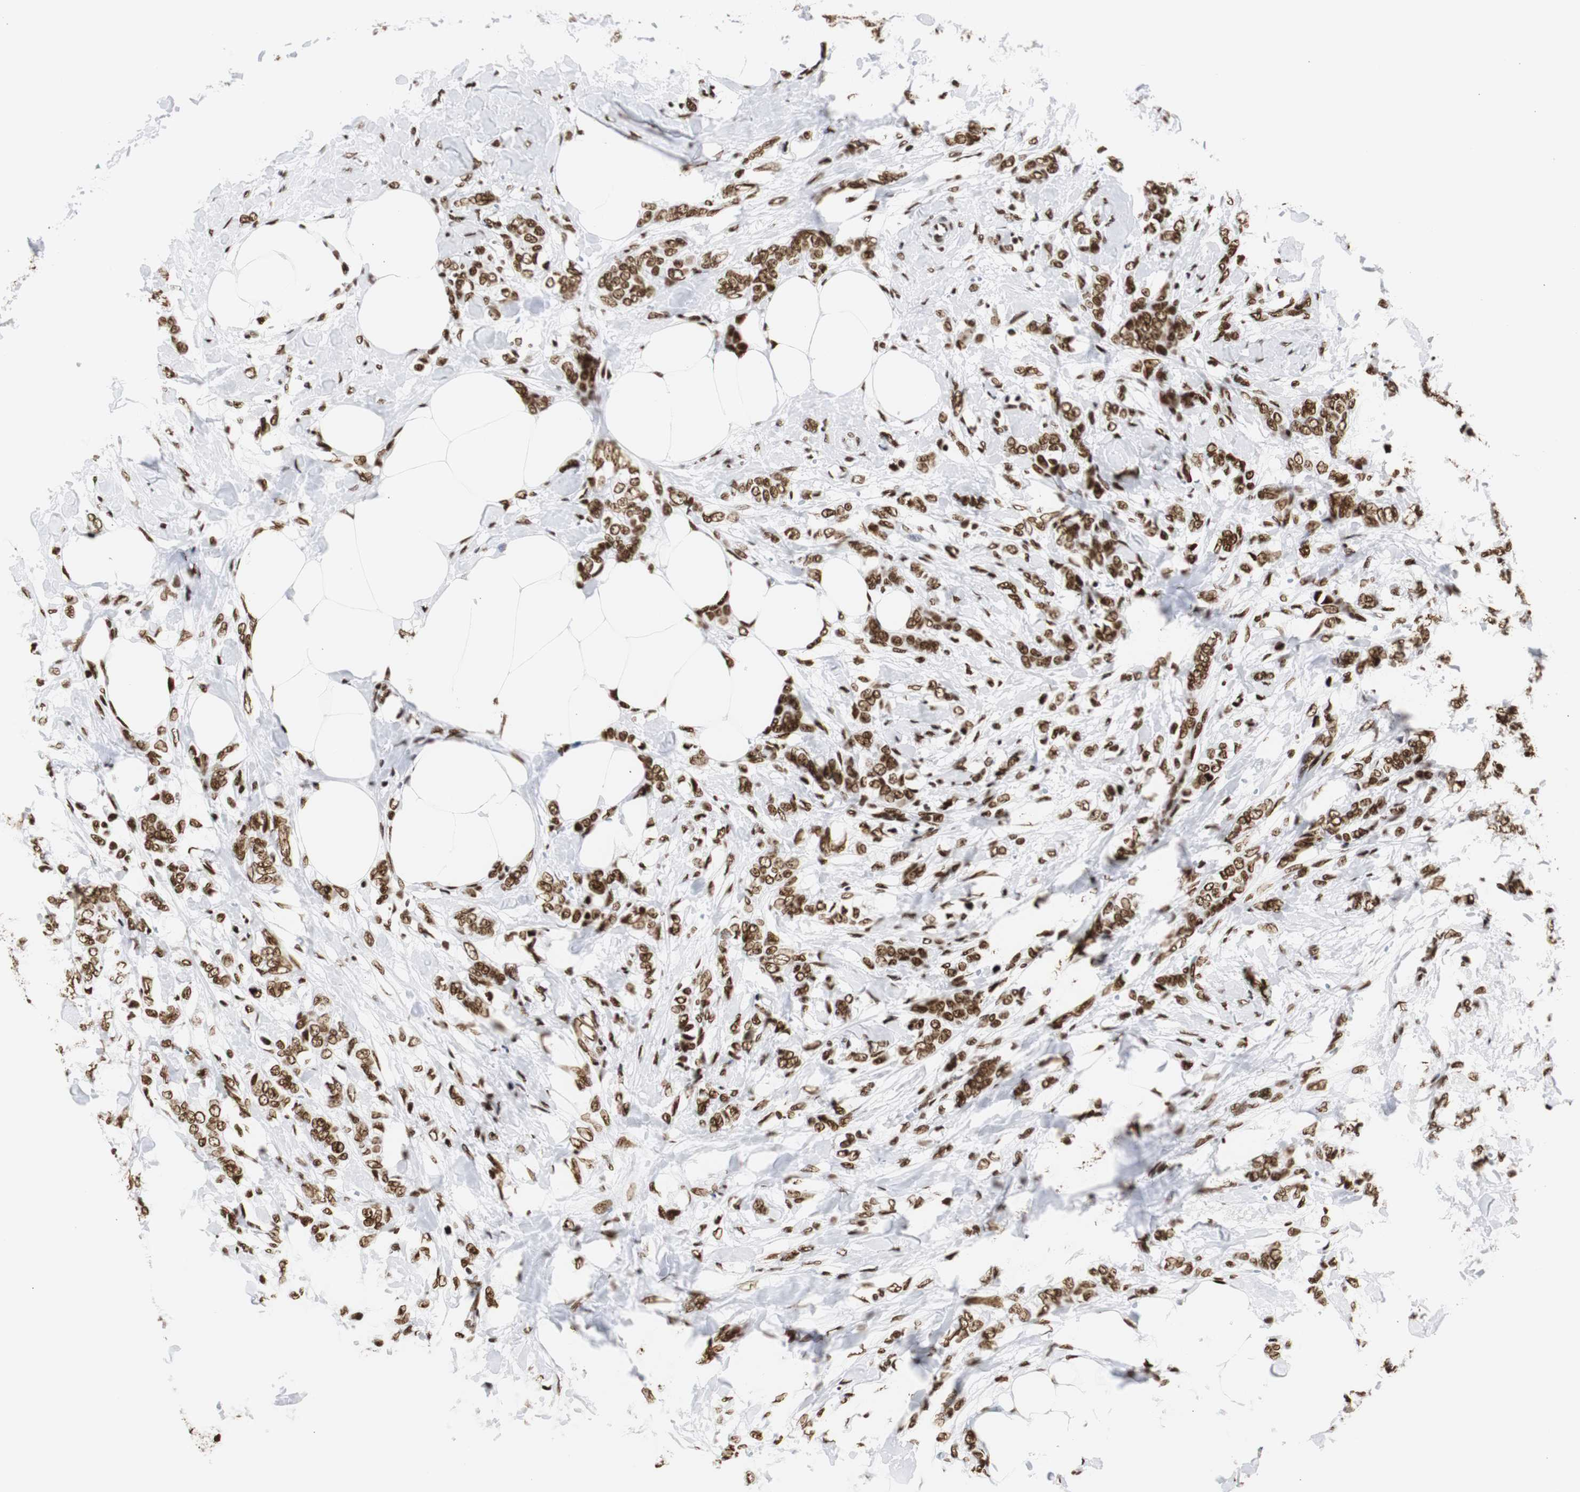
{"staining": {"intensity": "strong", "quantity": ">75%", "location": "nuclear"}, "tissue": "breast cancer", "cell_type": "Tumor cells", "image_type": "cancer", "snomed": [{"axis": "morphology", "description": "Lobular carcinoma, in situ"}, {"axis": "morphology", "description": "Lobular carcinoma"}, {"axis": "topography", "description": "Breast"}], "caption": "Immunohistochemical staining of human breast lobular carcinoma in situ reveals strong nuclear protein positivity in approximately >75% of tumor cells. Using DAB (3,3'-diaminobenzidine) (brown) and hematoxylin (blue) stains, captured at high magnification using brightfield microscopy.", "gene": "HNRNPH2", "patient": {"sex": "female", "age": 41}}